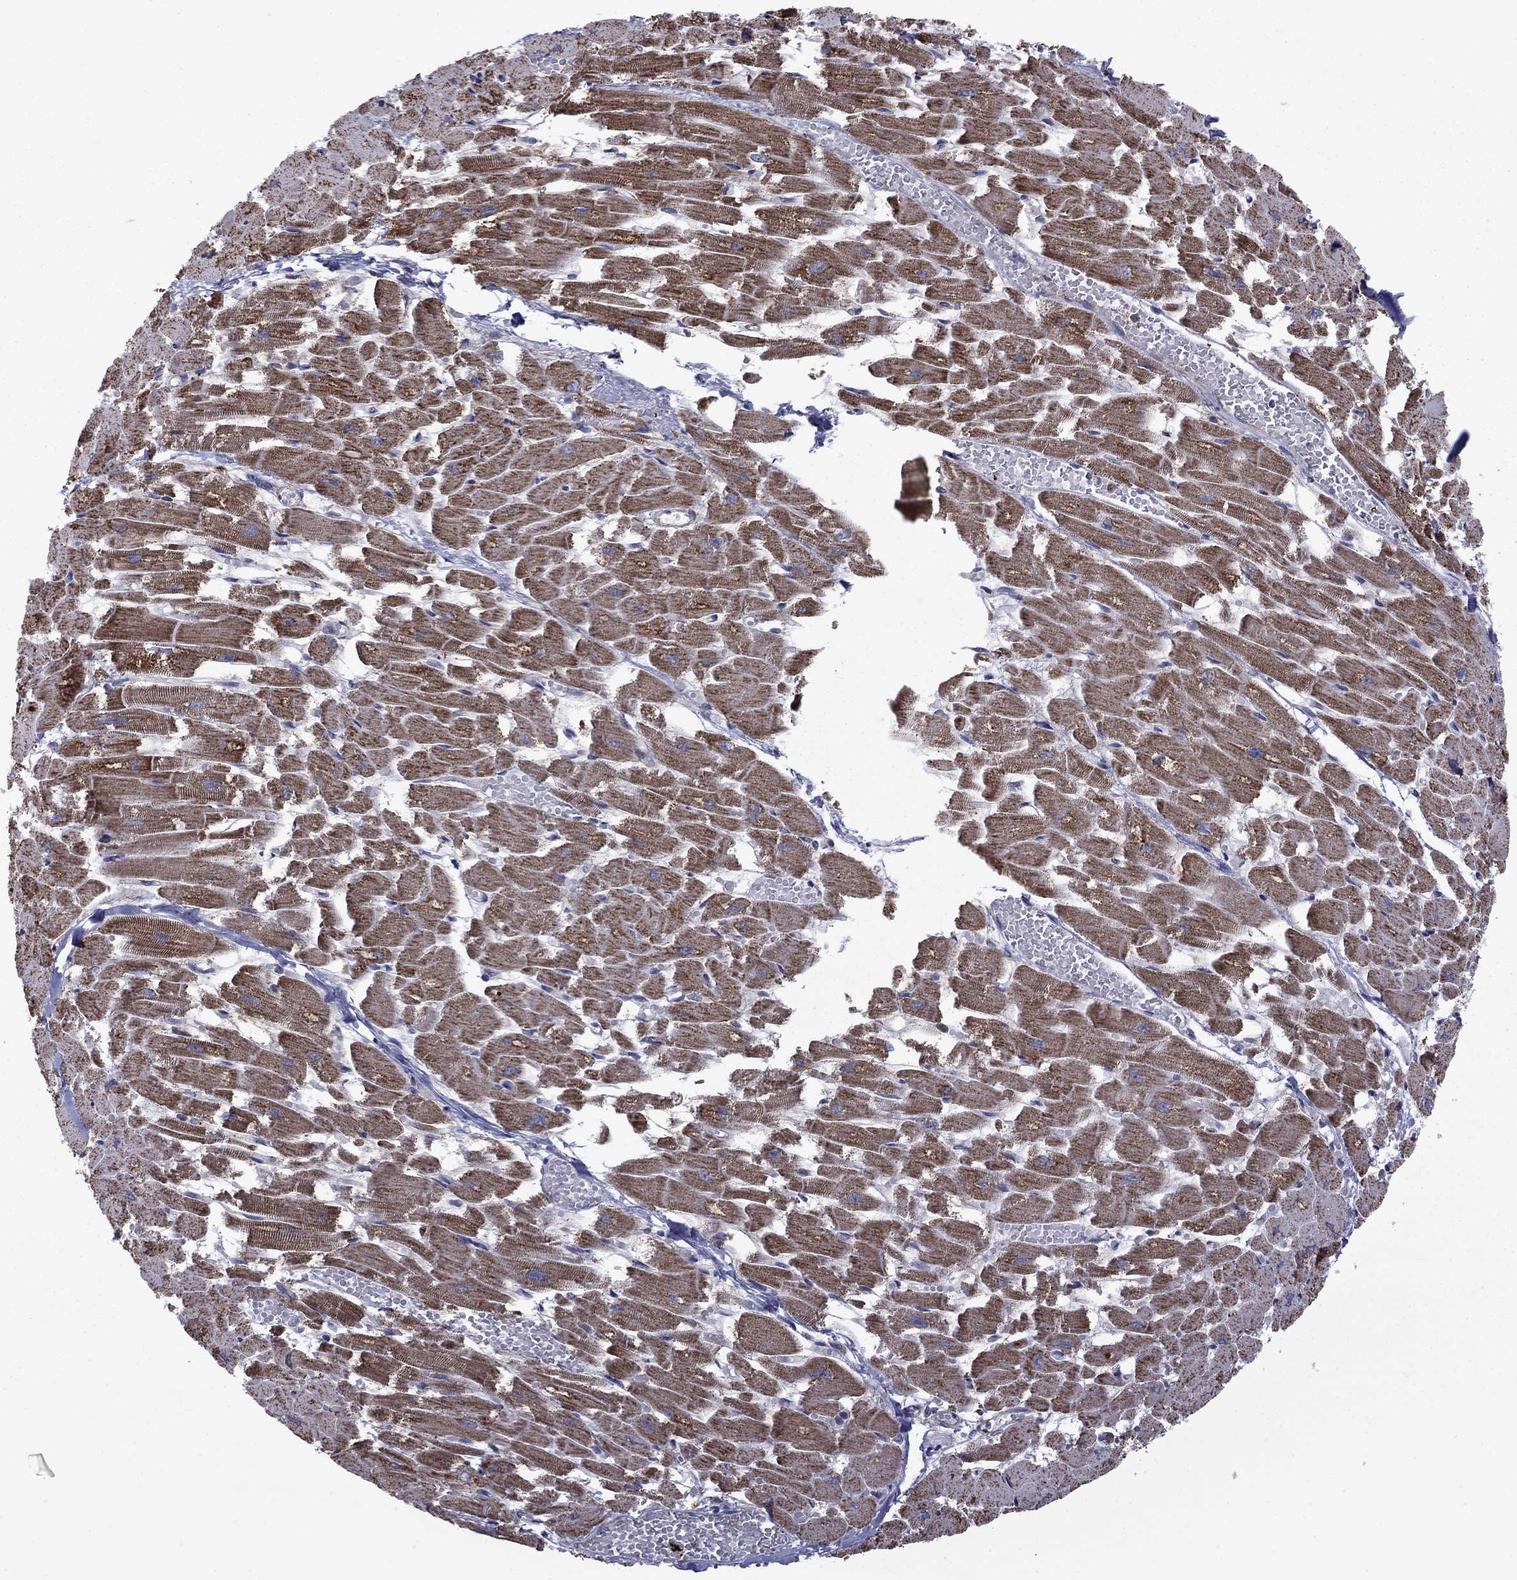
{"staining": {"intensity": "moderate", "quantity": ">75%", "location": "cytoplasmic/membranous"}, "tissue": "heart muscle", "cell_type": "Cardiomyocytes", "image_type": "normal", "snomed": [{"axis": "morphology", "description": "Normal tissue, NOS"}, {"axis": "topography", "description": "Heart"}], "caption": "Heart muscle stained with immunohistochemistry (IHC) reveals moderate cytoplasmic/membranous expression in about >75% of cardiomyocytes.", "gene": "DOP1B", "patient": {"sex": "female", "age": 52}}